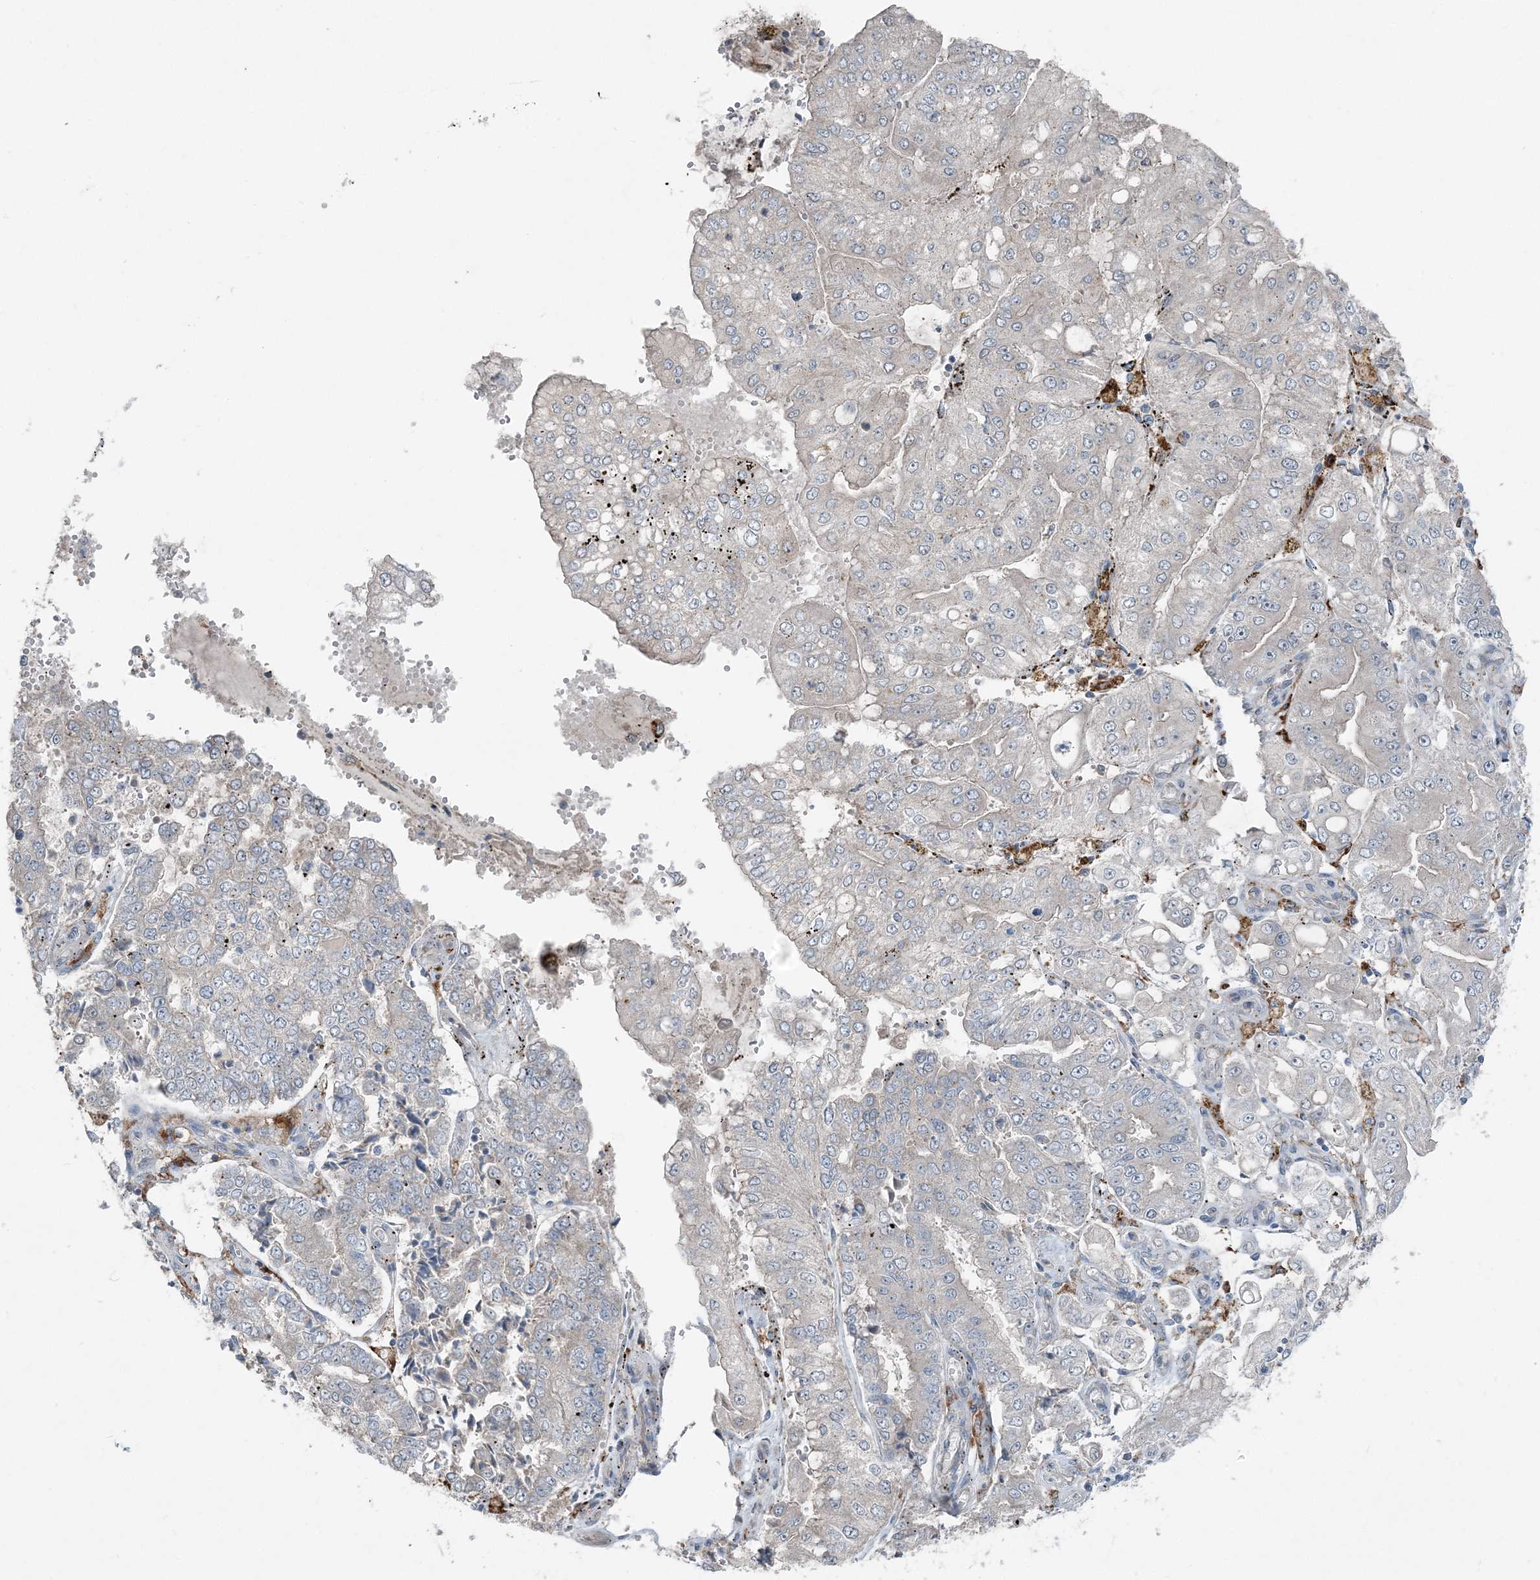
{"staining": {"intensity": "negative", "quantity": "none", "location": "none"}, "tissue": "stomach cancer", "cell_type": "Tumor cells", "image_type": "cancer", "snomed": [{"axis": "morphology", "description": "Adenocarcinoma, NOS"}, {"axis": "topography", "description": "Stomach"}], "caption": "Immunohistochemical staining of stomach adenocarcinoma reveals no significant staining in tumor cells.", "gene": "KY", "patient": {"sex": "male", "age": 76}}